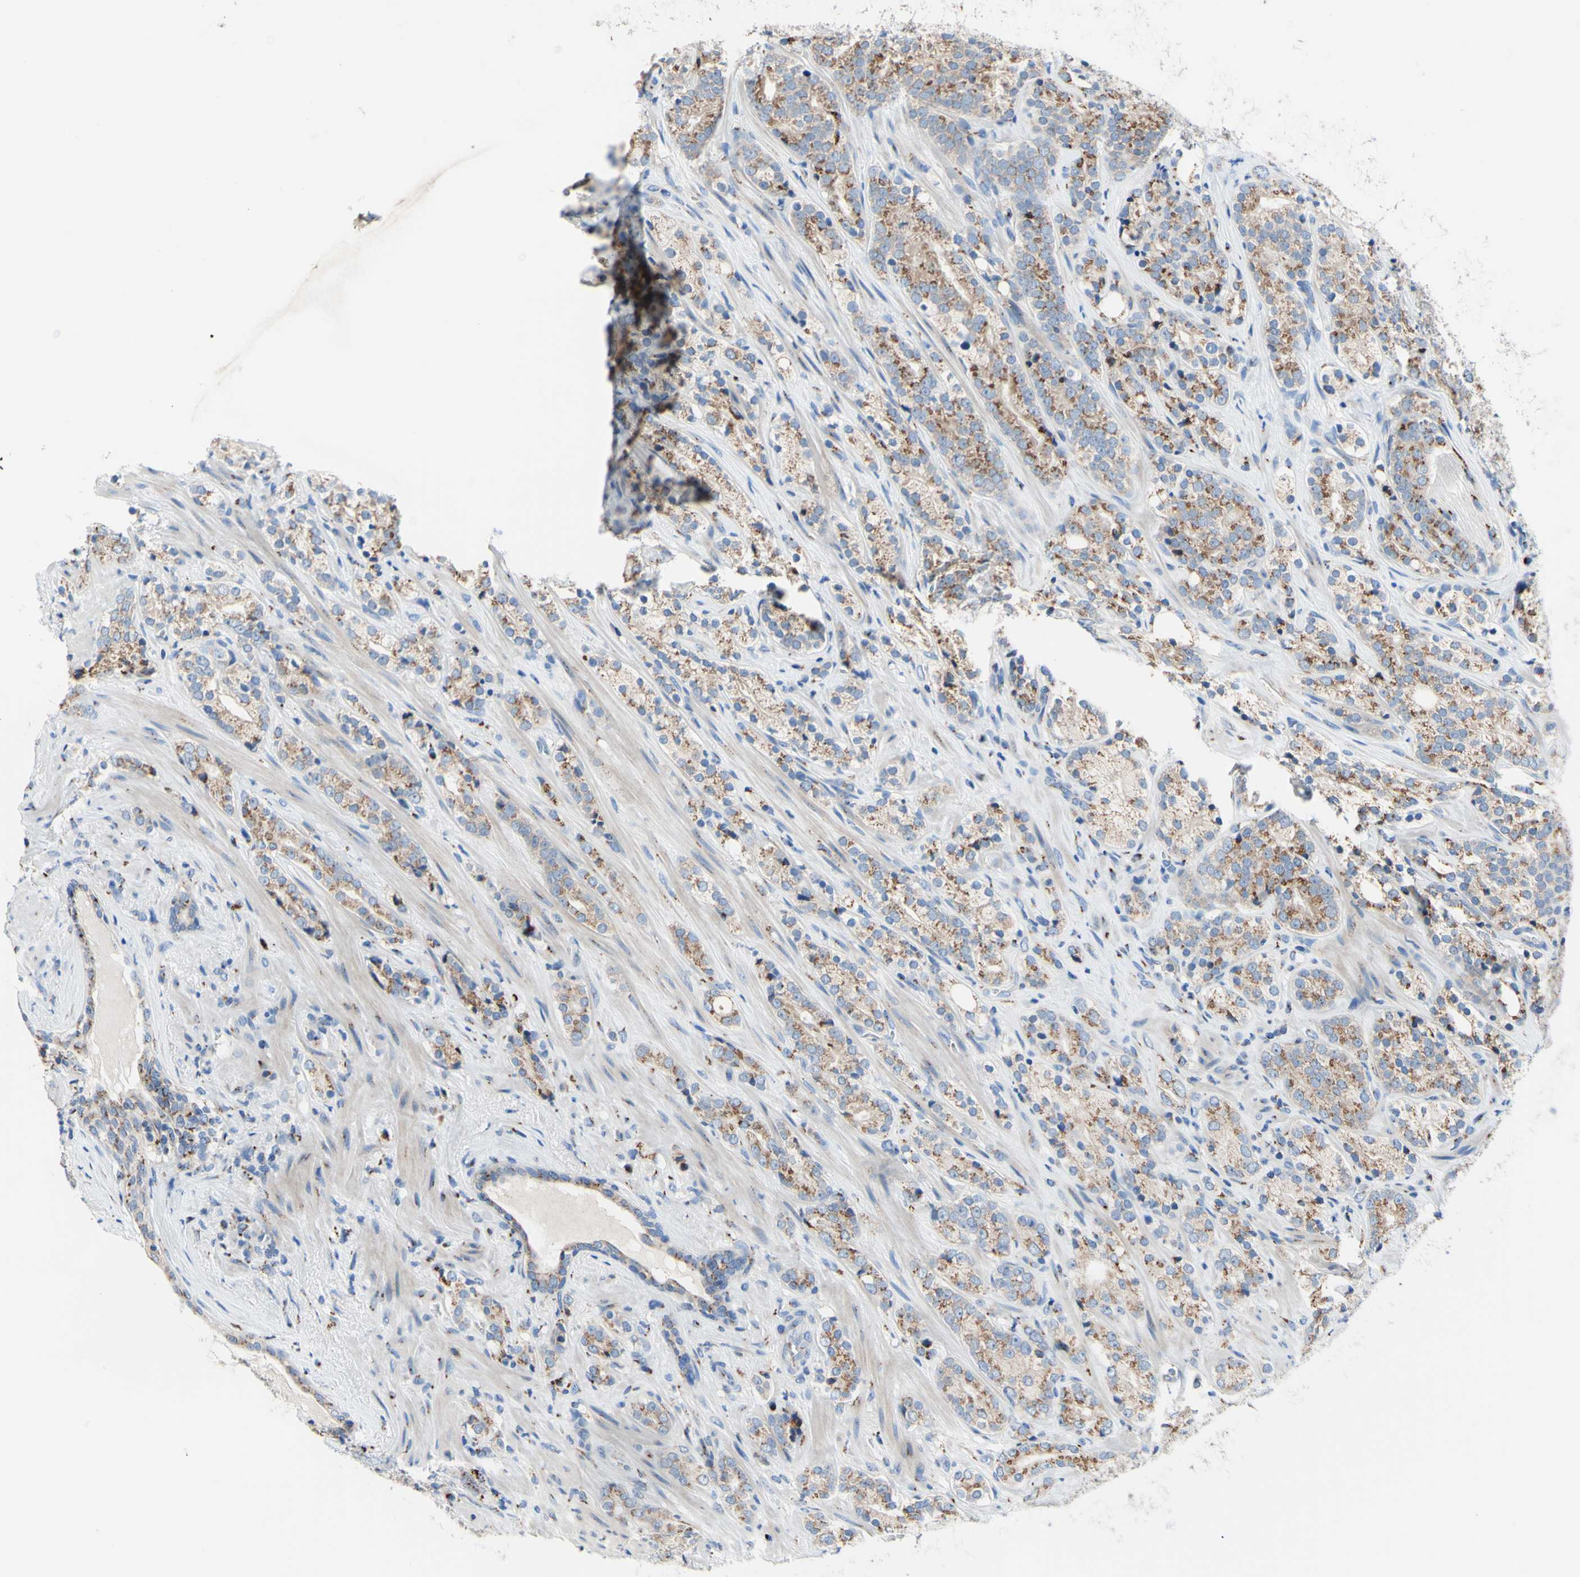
{"staining": {"intensity": "moderate", "quantity": "25%-75%", "location": "cytoplasmic/membranous"}, "tissue": "prostate cancer", "cell_type": "Tumor cells", "image_type": "cancer", "snomed": [{"axis": "morphology", "description": "Adenocarcinoma, High grade"}, {"axis": "topography", "description": "Prostate"}], "caption": "About 25%-75% of tumor cells in human adenocarcinoma (high-grade) (prostate) reveal moderate cytoplasmic/membranous protein staining as visualized by brown immunohistochemical staining.", "gene": "GALNT2", "patient": {"sex": "male", "age": 71}}